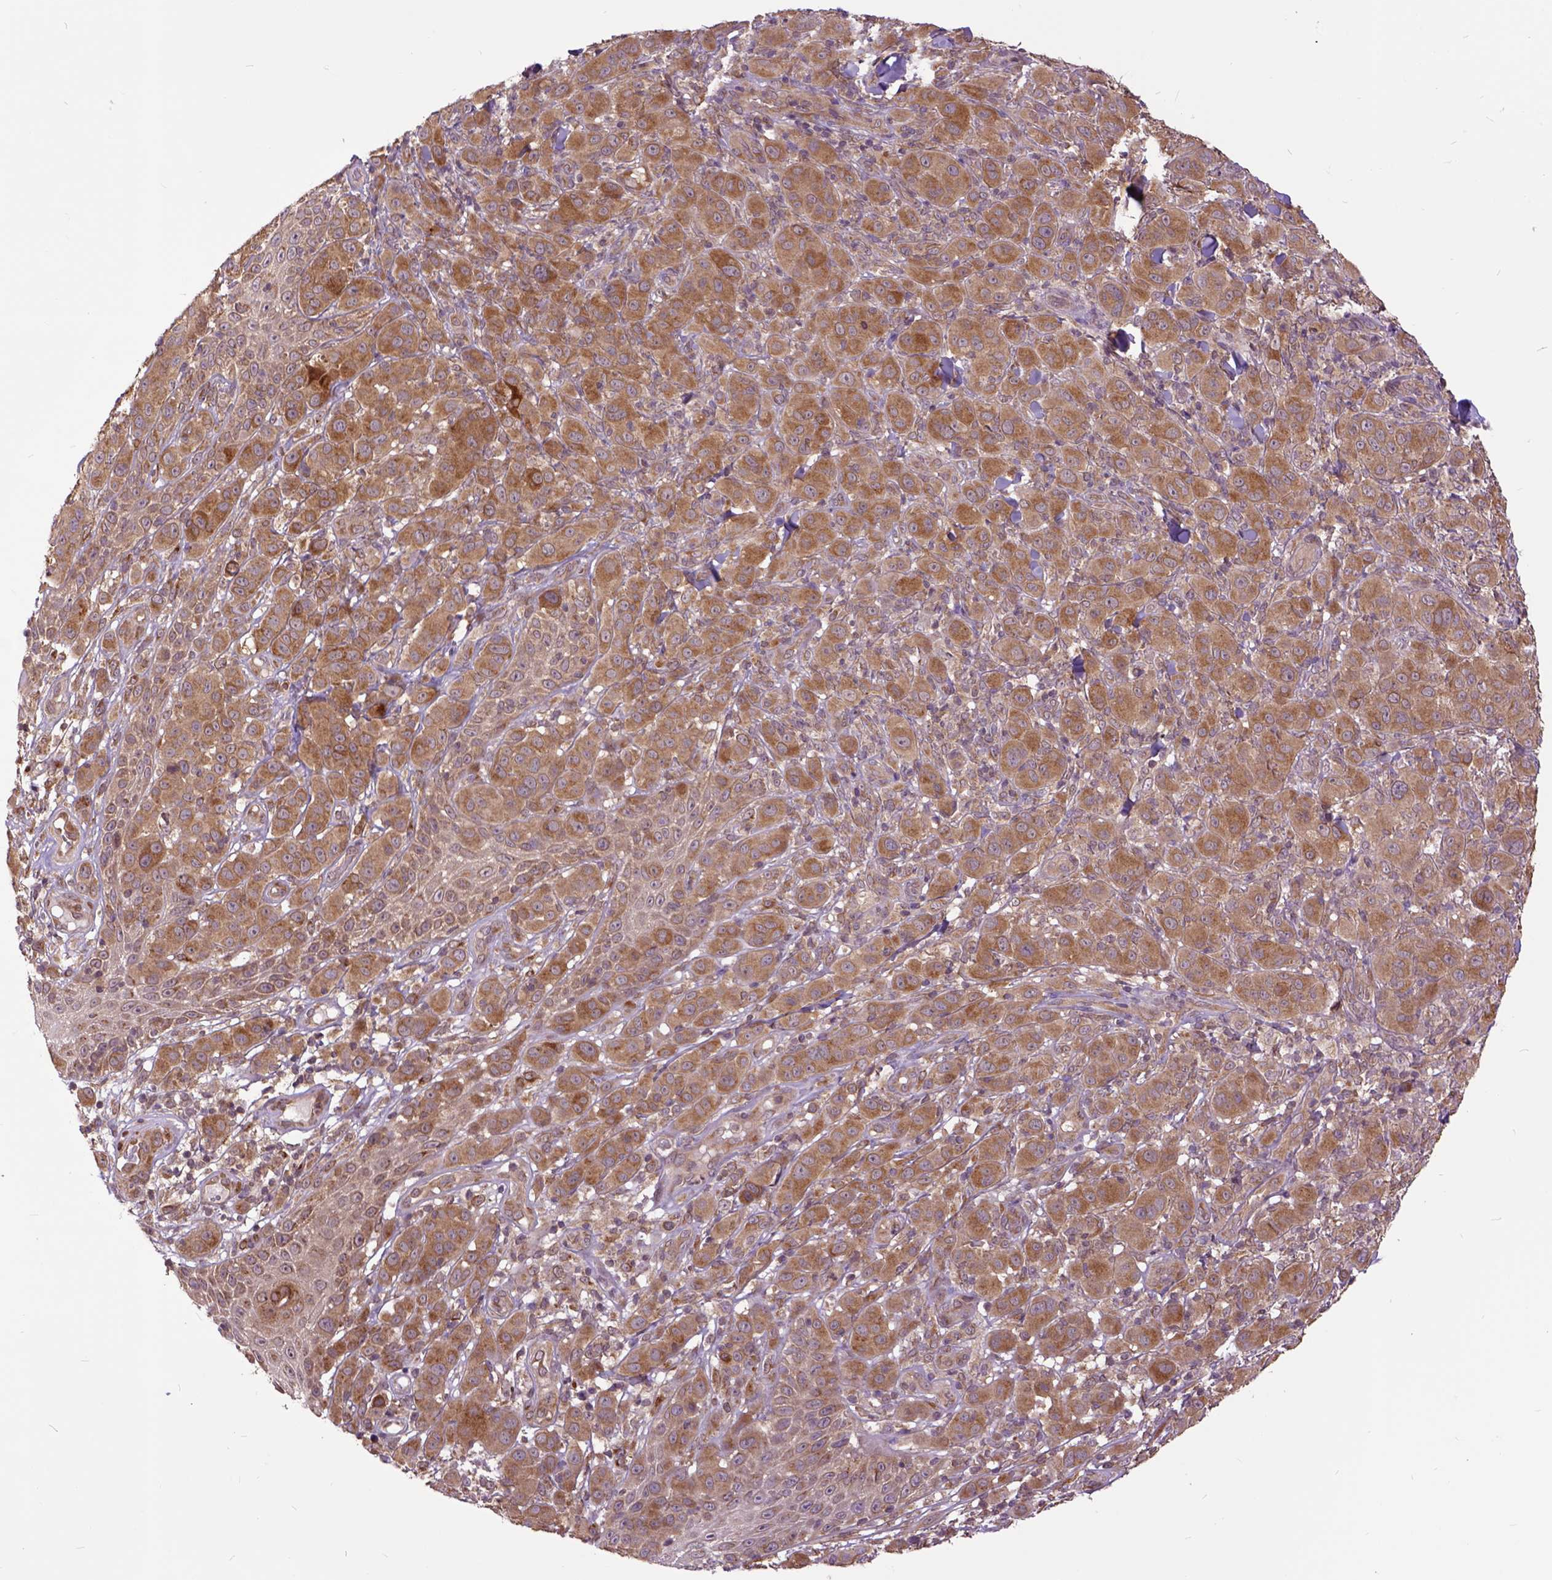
{"staining": {"intensity": "moderate", "quantity": ">75%", "location": "cytoplasmic/membranous"}, "tissue": "melanoma", "cell_type": "Tumor cells", "image_type": "cancer", "snomed": [{"axis": "morphology", "description": "Malignant melanoma, NOS"}, {"axis": "topography", "description": "Skin"}], "caption": "Melanoma stained with immunohistochemistry (IHC) shows moderate cytoplasmic/membranous expression in about >75% of tumor cells.", "gene": "ARL1", "patient": {"sex": "female", "age": 87}}